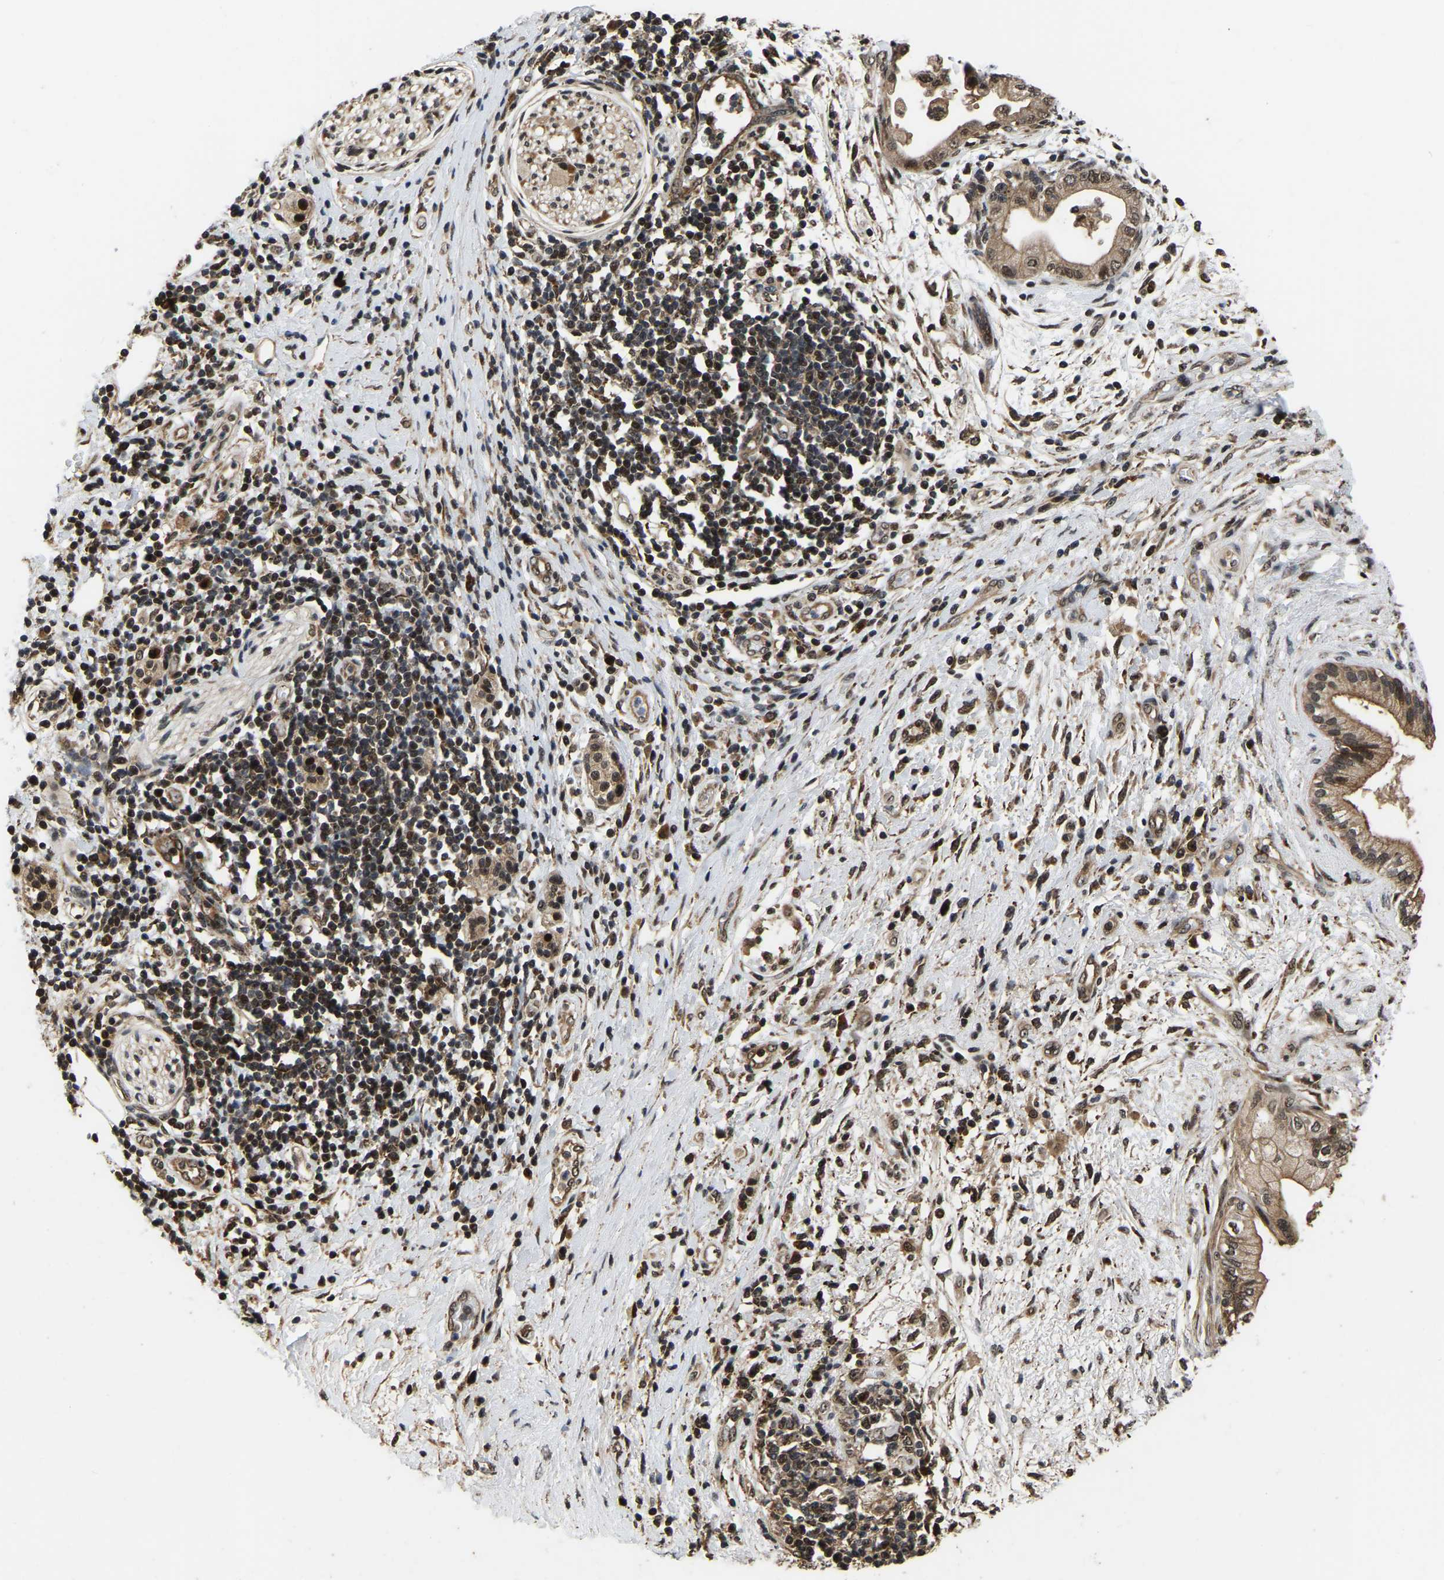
{"staining": {"intensity": "moderate", "quantity": ">75%", "location": "cytoplasmic/membranous,nuclear"}, "tissue": "pancreatic cancer", "cell_type": "Tumor cells", "image_type": "cancer", "snomed": [{"axis": "morphology", "description": "Adenocarcinoma, NOS"}, {"axis": "topography", "description": "Pancreas"}], "caption": "Immunohistochemistry histopathology image of human pancreatic cancer (adenocarcinoma) stained for a protein (brown), which reveals medium levels of moderate cytoplasmic/membranous and nuclear expression in about >75% of tumor cells.", "gene": "CIAO1", "patient": {"sex": "female", "age": 60}}